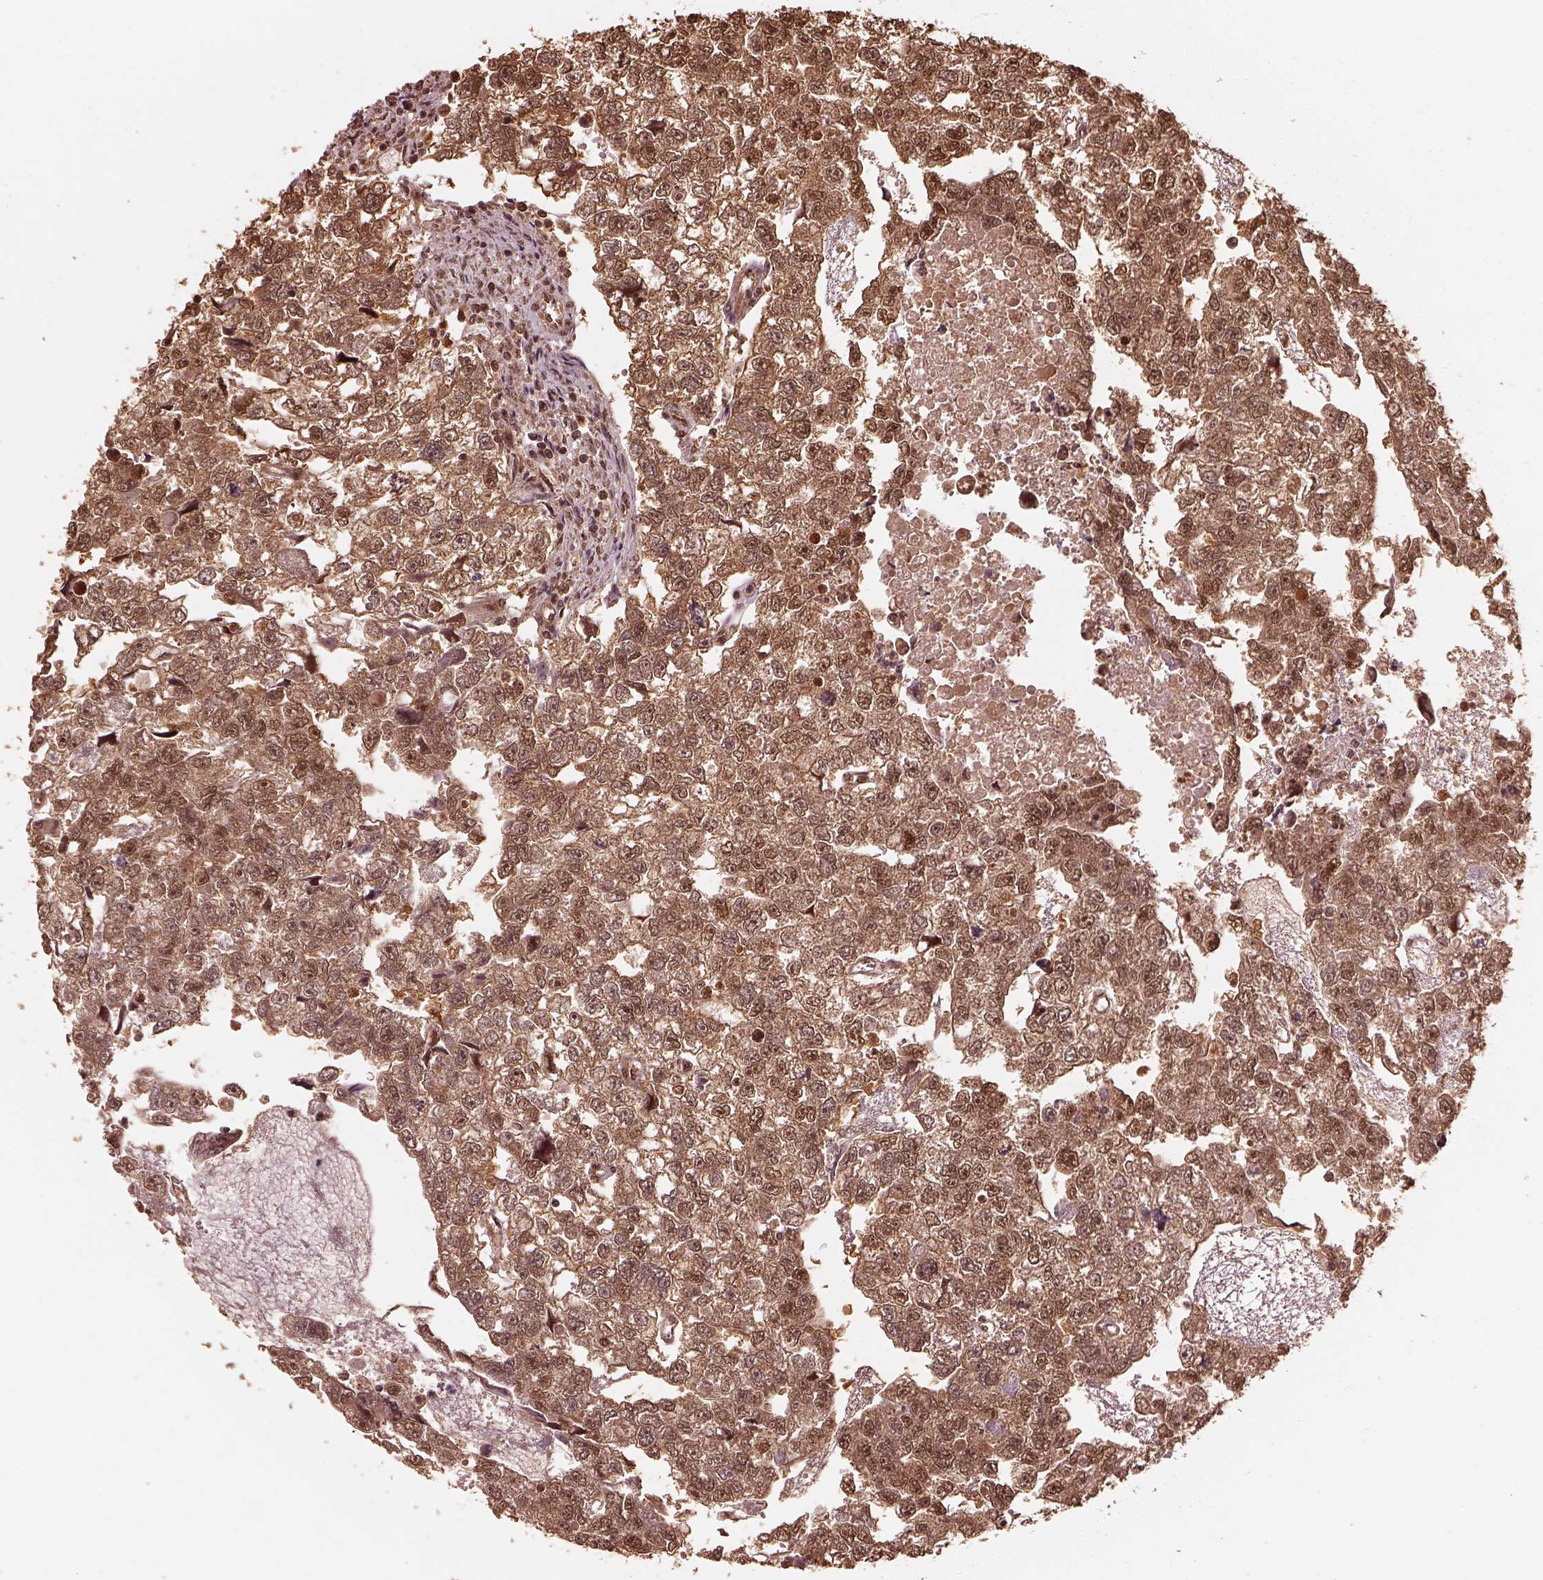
{"staining": {"intensity": "moderate", "quantity": ">75%", "location": "cytoplasmic/membranous,nuclear"}, "tissue": "testis cancer", "cell_type": "Tumor cells", "image_type": "cancer", "snomed": [{"axis": "morphology", "description": "Carcinoma, Embryonal, NOS"}, {"axis": "morphology", "description": "Teratoma, malignant, NOS"}, {"axis": "topography", "description": "Testis"}], "caption": "The immunohistochemical stain highlights moderate cytoplasmic/membranous and nuclear positivity in tumor cells of testis cancer tissue.", "gene": "PSMC5", "patient": {"sex": "male", "age": 44}}